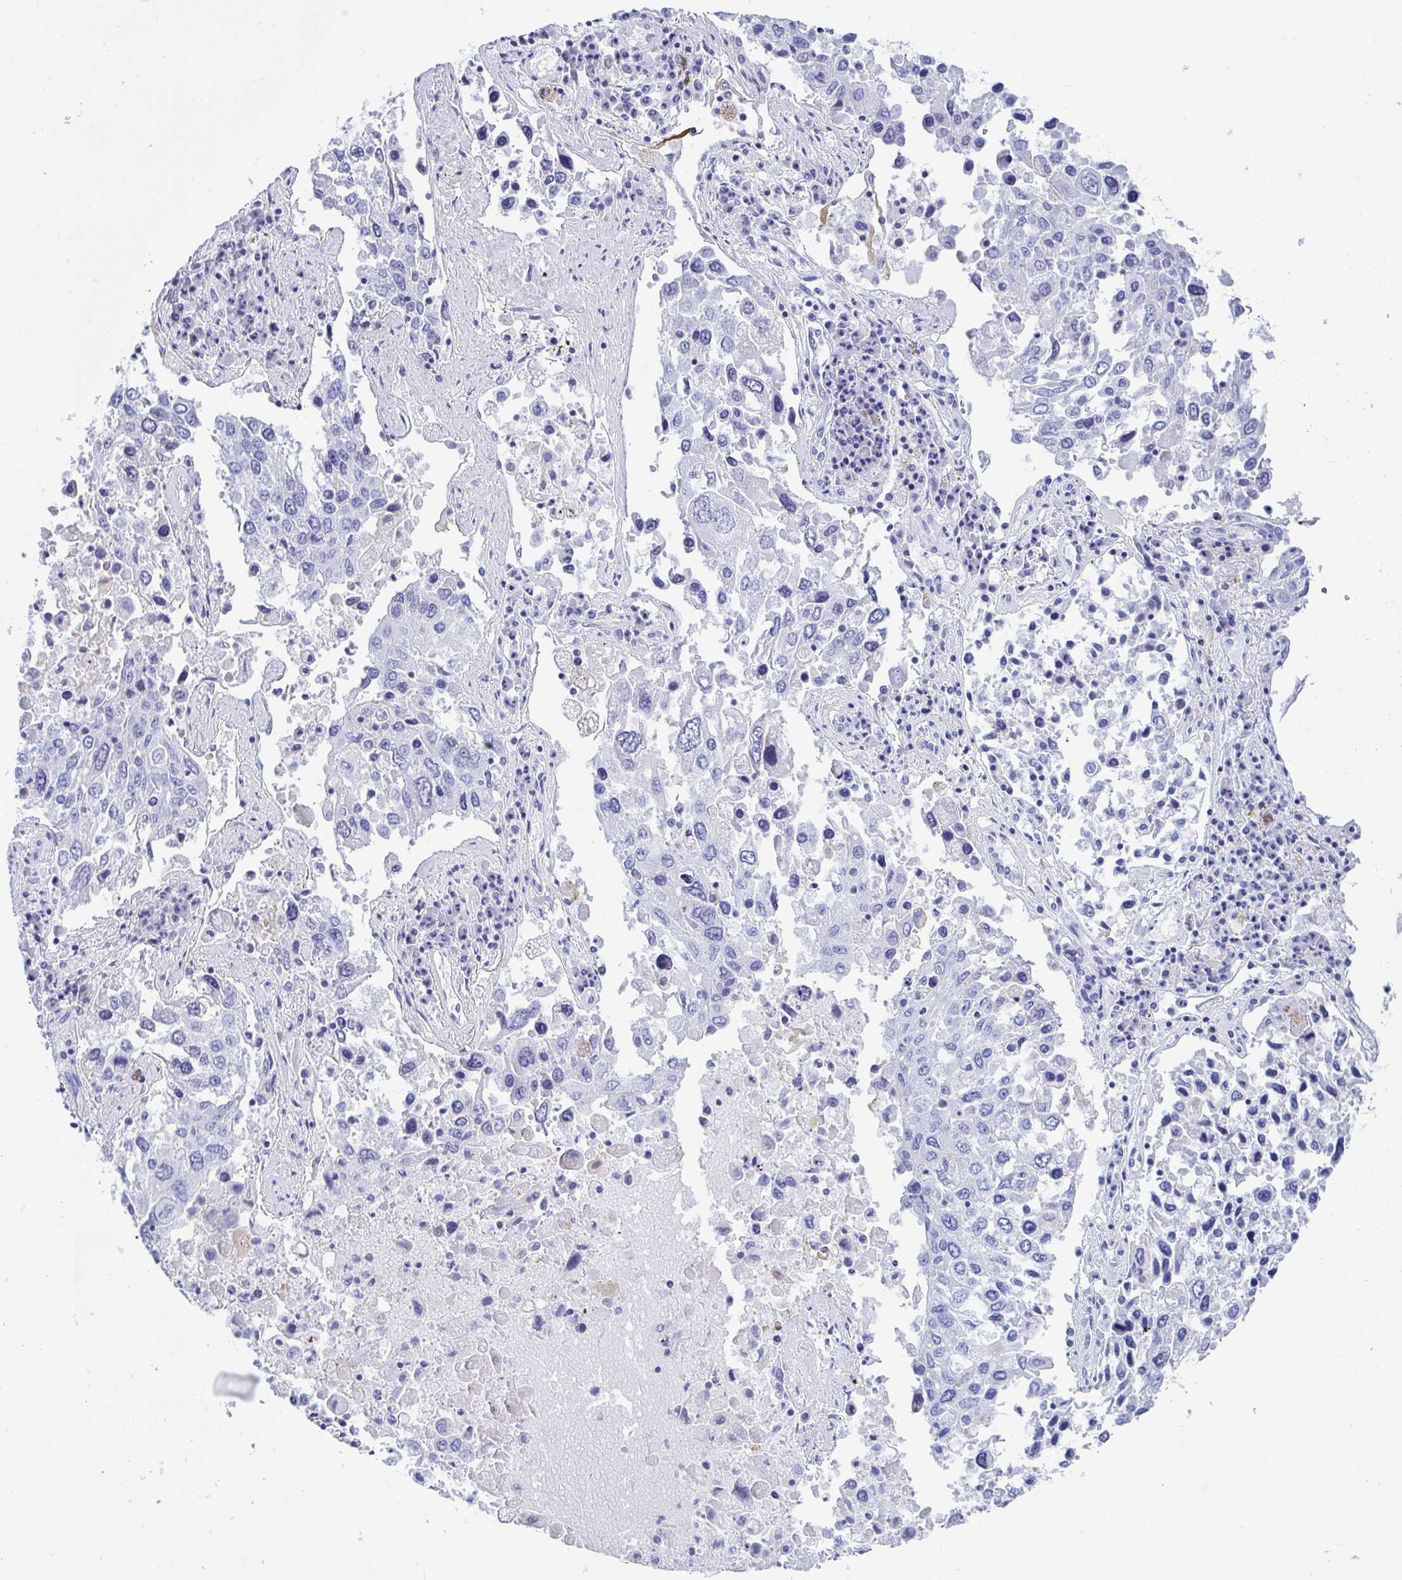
{"staining": {"intensity": "negative", "quantity": "none", "location": "none"}, "tissue": "lung cancer", "cell_type": "Tumor cells", "image_type": "cancer", "snomed": [{"axis": "morphology", "description": "Squamous cell carcinoma, NOS"}, {"axis": "topography", "description": "Lung"}], "caption": "Immunohistochemistry of squamous cell carcinoma (lung) exhibits no expression in tumor cells.", "gene": "FRMD3", "patient": {"sex": "male", "age": 65}}